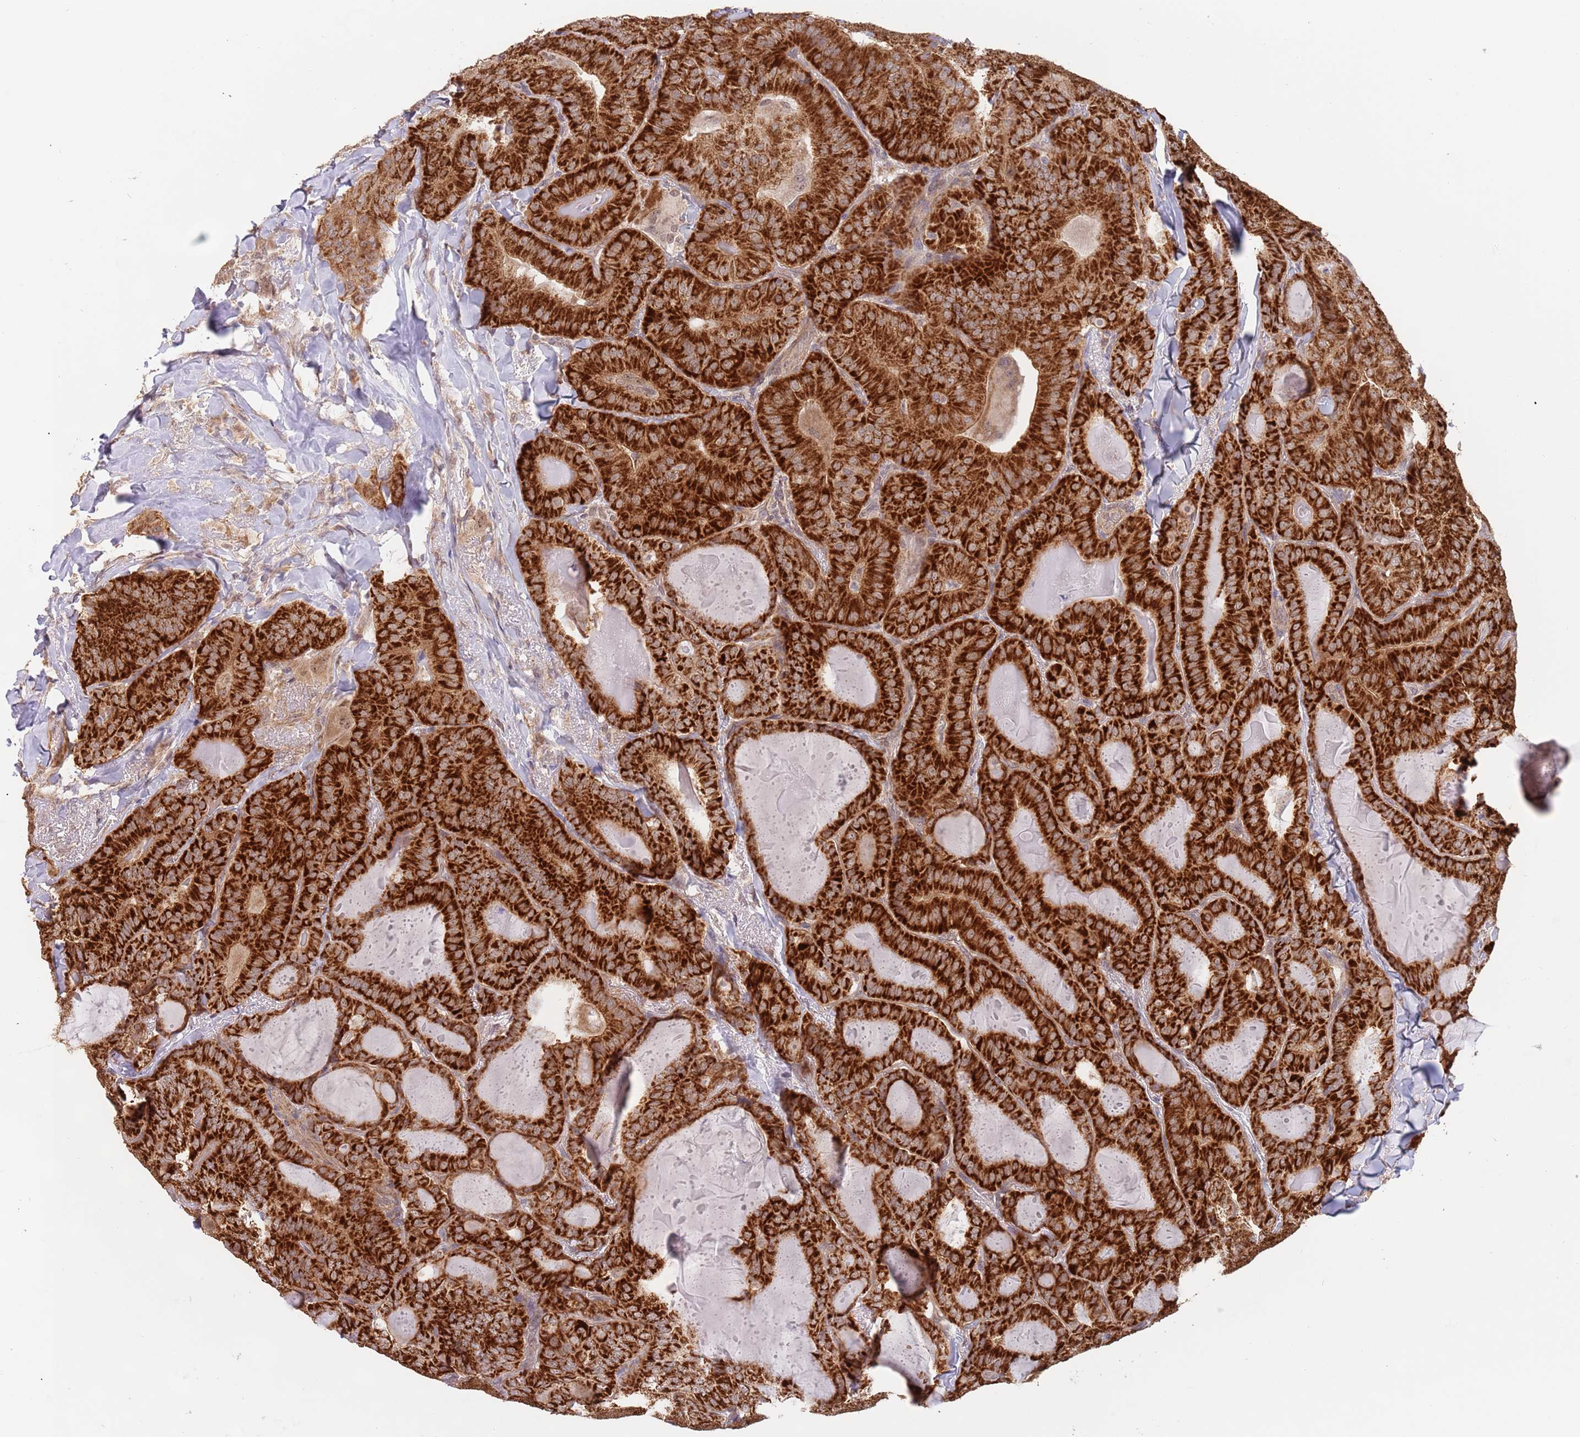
{"staining": {"intensity": "strong", "quantity": ">75%", "location": "cytoplasmic/membranous"}, "tissue": "thyroid cancer", "cell_type": "Tumor cells", "image_type": "cancer", "snomed": [{"axis": "morphology", "description": "Papillary adenocarcinoma, NOS"}, {"axis": "topography", "description": "Thyroid gland"}], "caption": "Thyroid cancer stained with DAB (3,3'-diaminobenzidine) immunohistochemistry exhibits high levels of strong cytoplasmic/membranous expression in about >75% of tumor cells.", "gene": "UQCC3", "patient": {"sex": "female", "age": 68}}